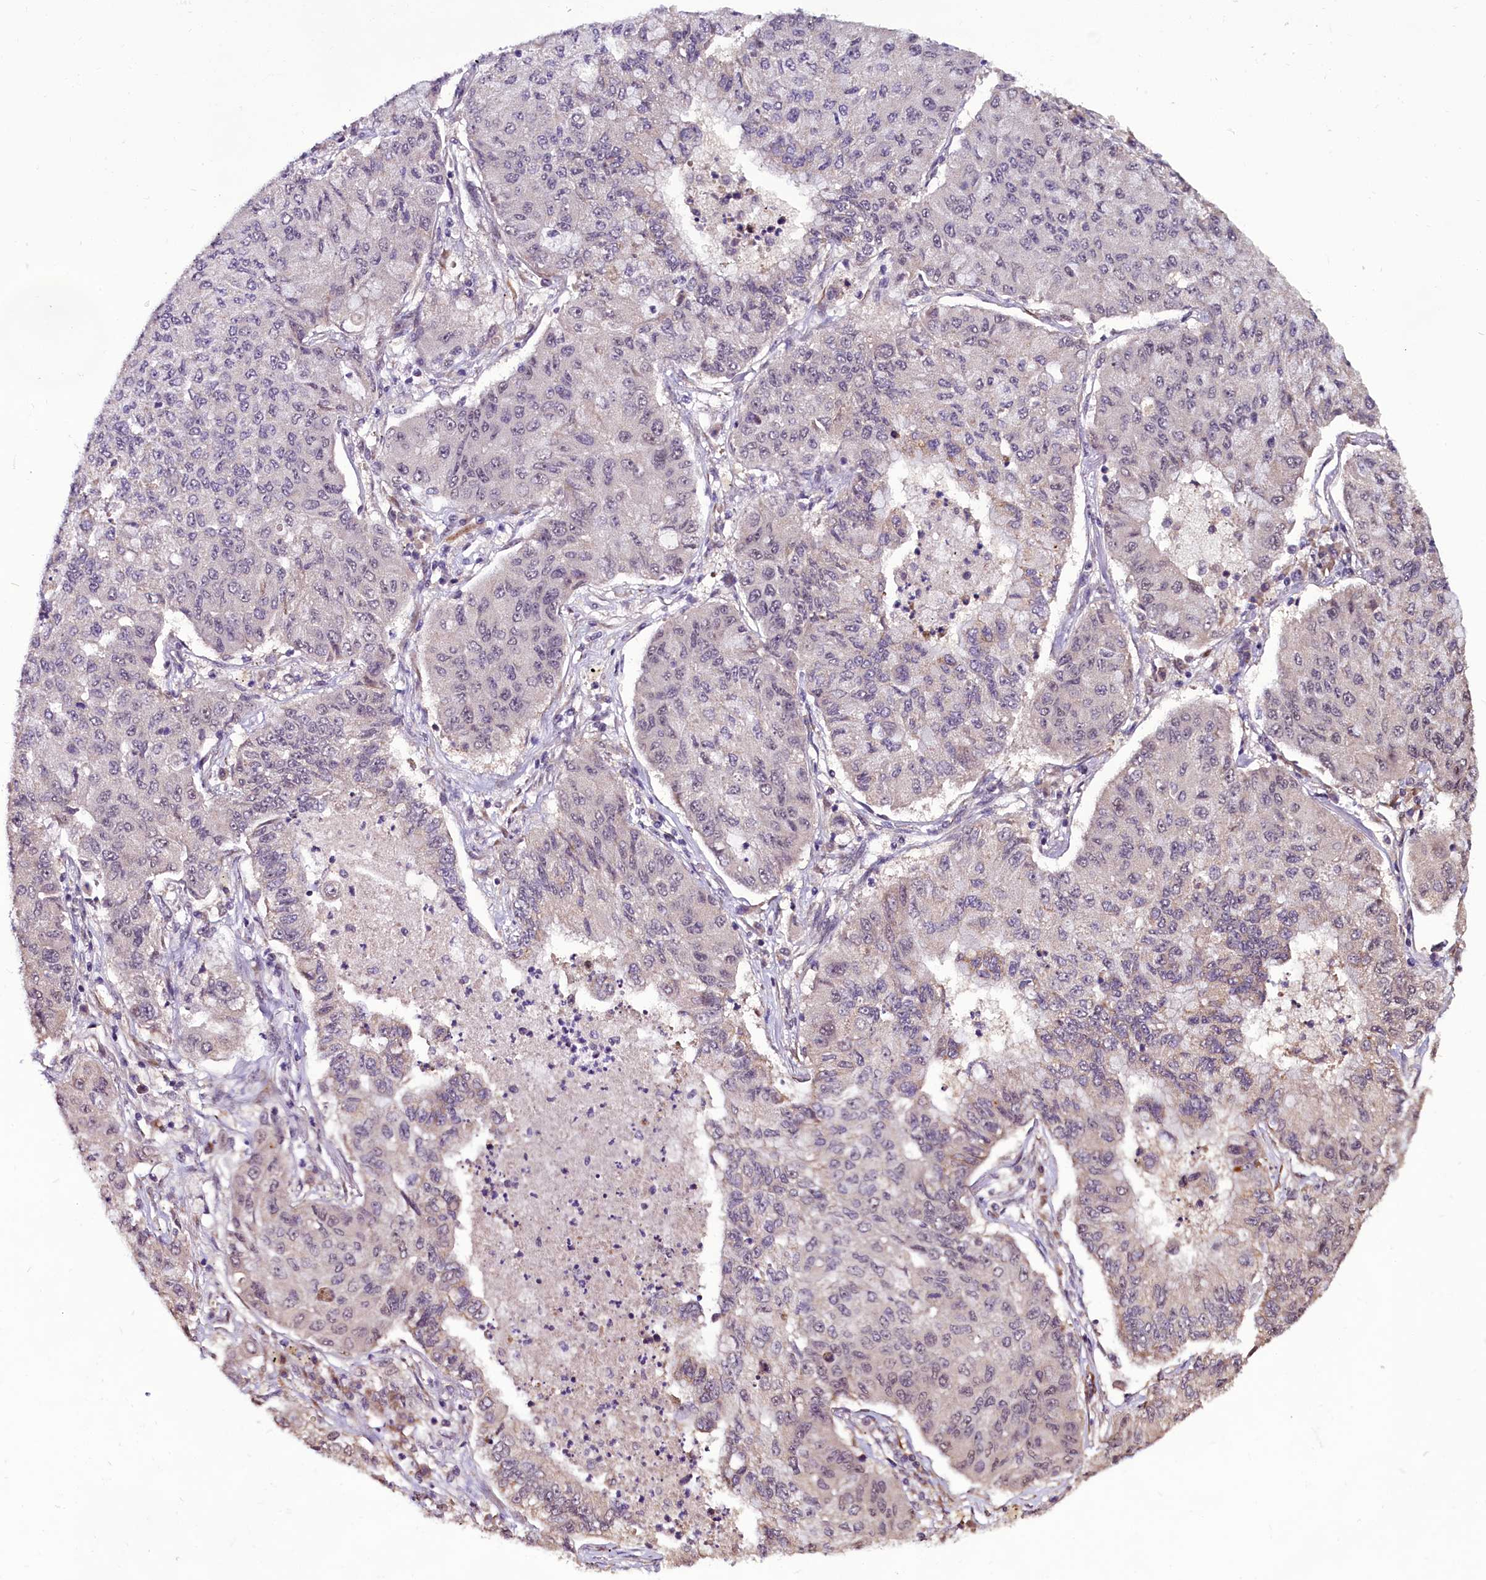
{"staining": {"intensity": "negative", "quantity": "none", "location": "none"}, "tissue": "lung cancer", "cell_type": "Tumor cells", "image_type": "cancer", "snomed": [{"axis": "morphology", "description": "Squamous cell carcinoma, NOS"}, {"axis": "topography", "description": "Lung"}], "caption": "The histopathology image displays no staining of tumor cells in lung cancer (squamous cell carcinoma).", "gene": "RPUSD2", "patient": {"sex": "male", "age": 74}}